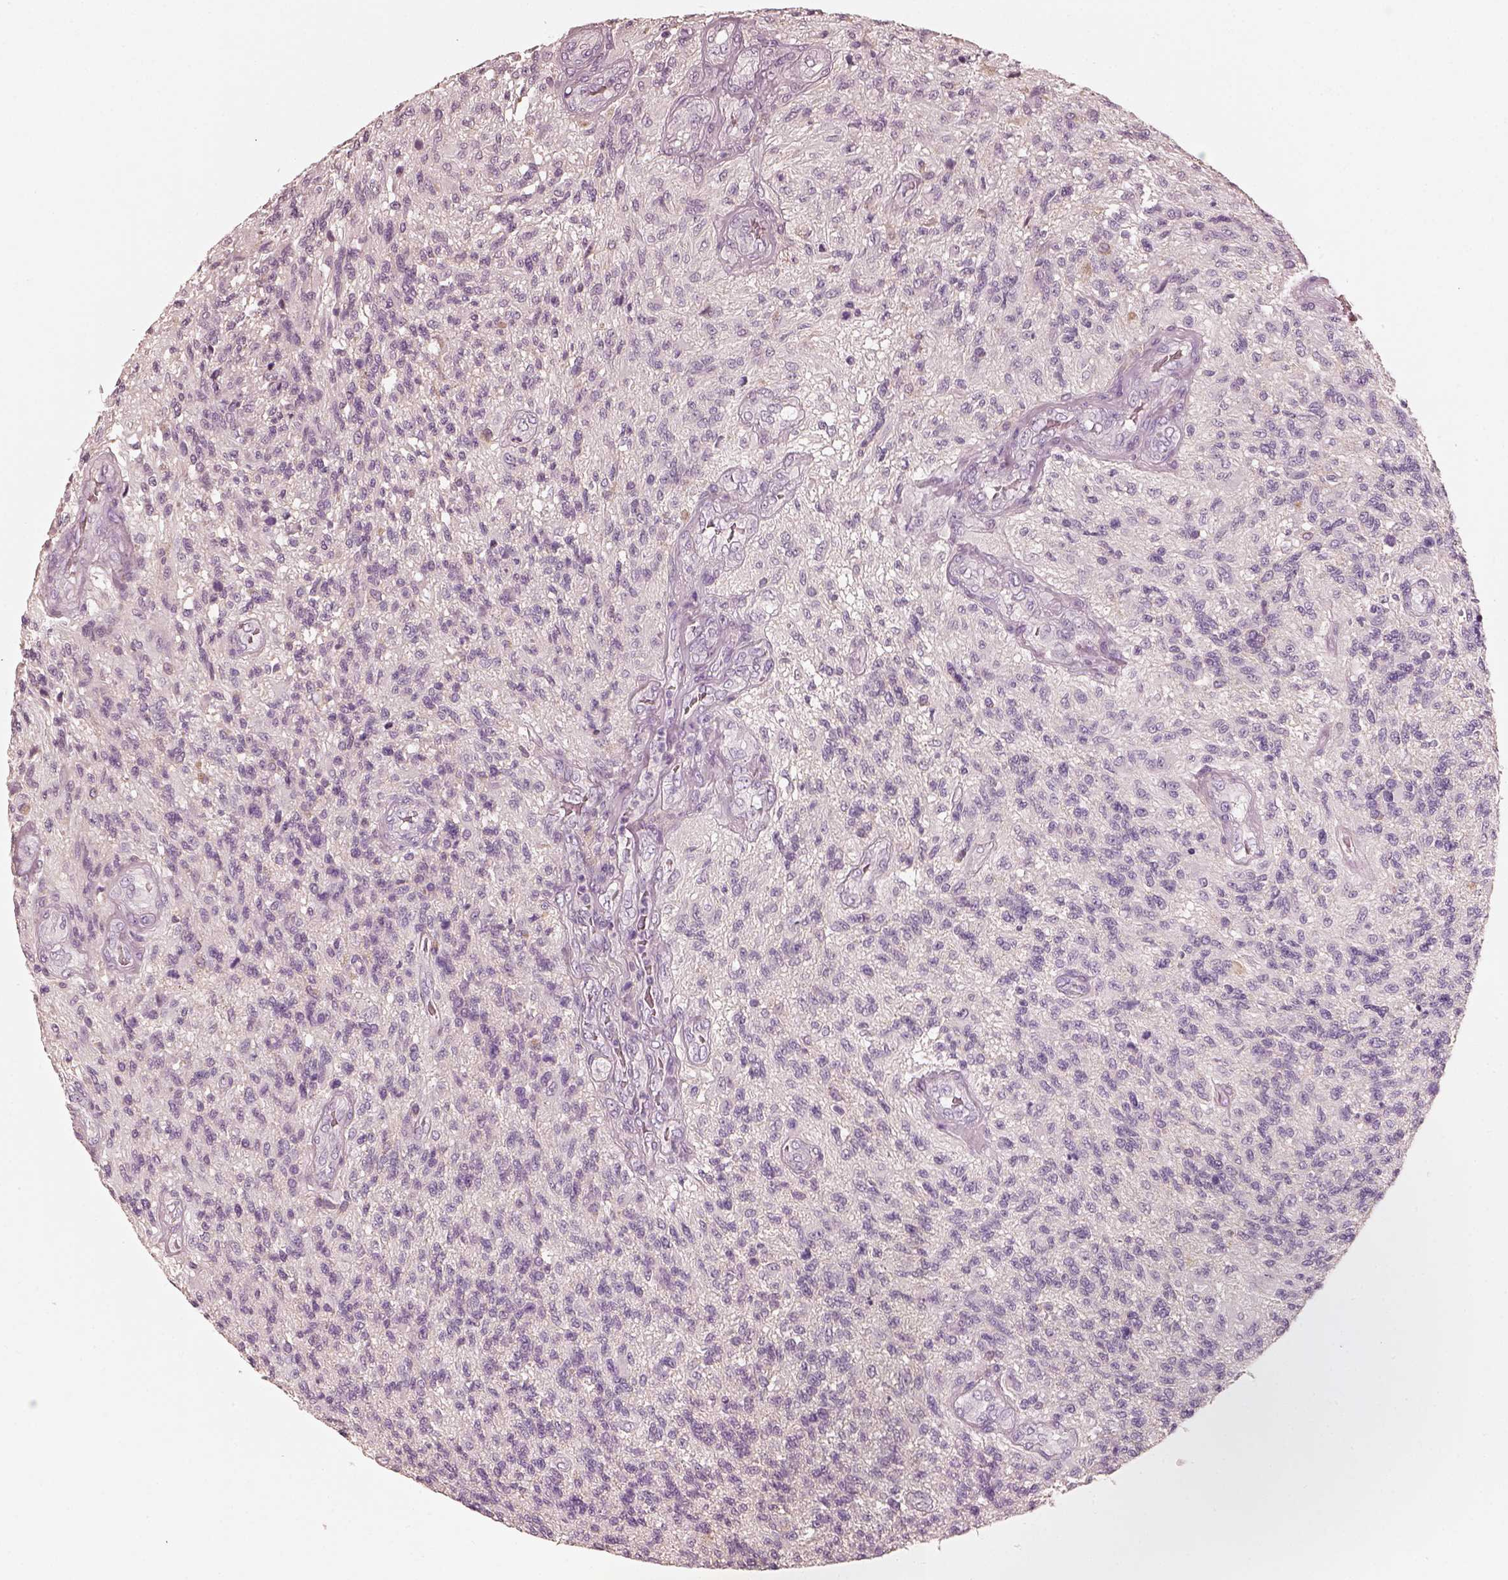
{"staining": {"intensity": "negative", "quantity": "none", "location": "none"}, "tissue": "glioma", "cell_type": "Tumor cells", "image_type": "cancer", "snomed": [{"axis": "morphology", "description": "Glioma, malignant, High grade"}, {"axis": "topography", "description": "Brain"}], "caption": "This is an immunohistochemistry histopathology image of malignant glioma (high-grade). There is no staining in tumor cells.", "gene": "RS1", "patient": {"sex": "male", "age": 56}}